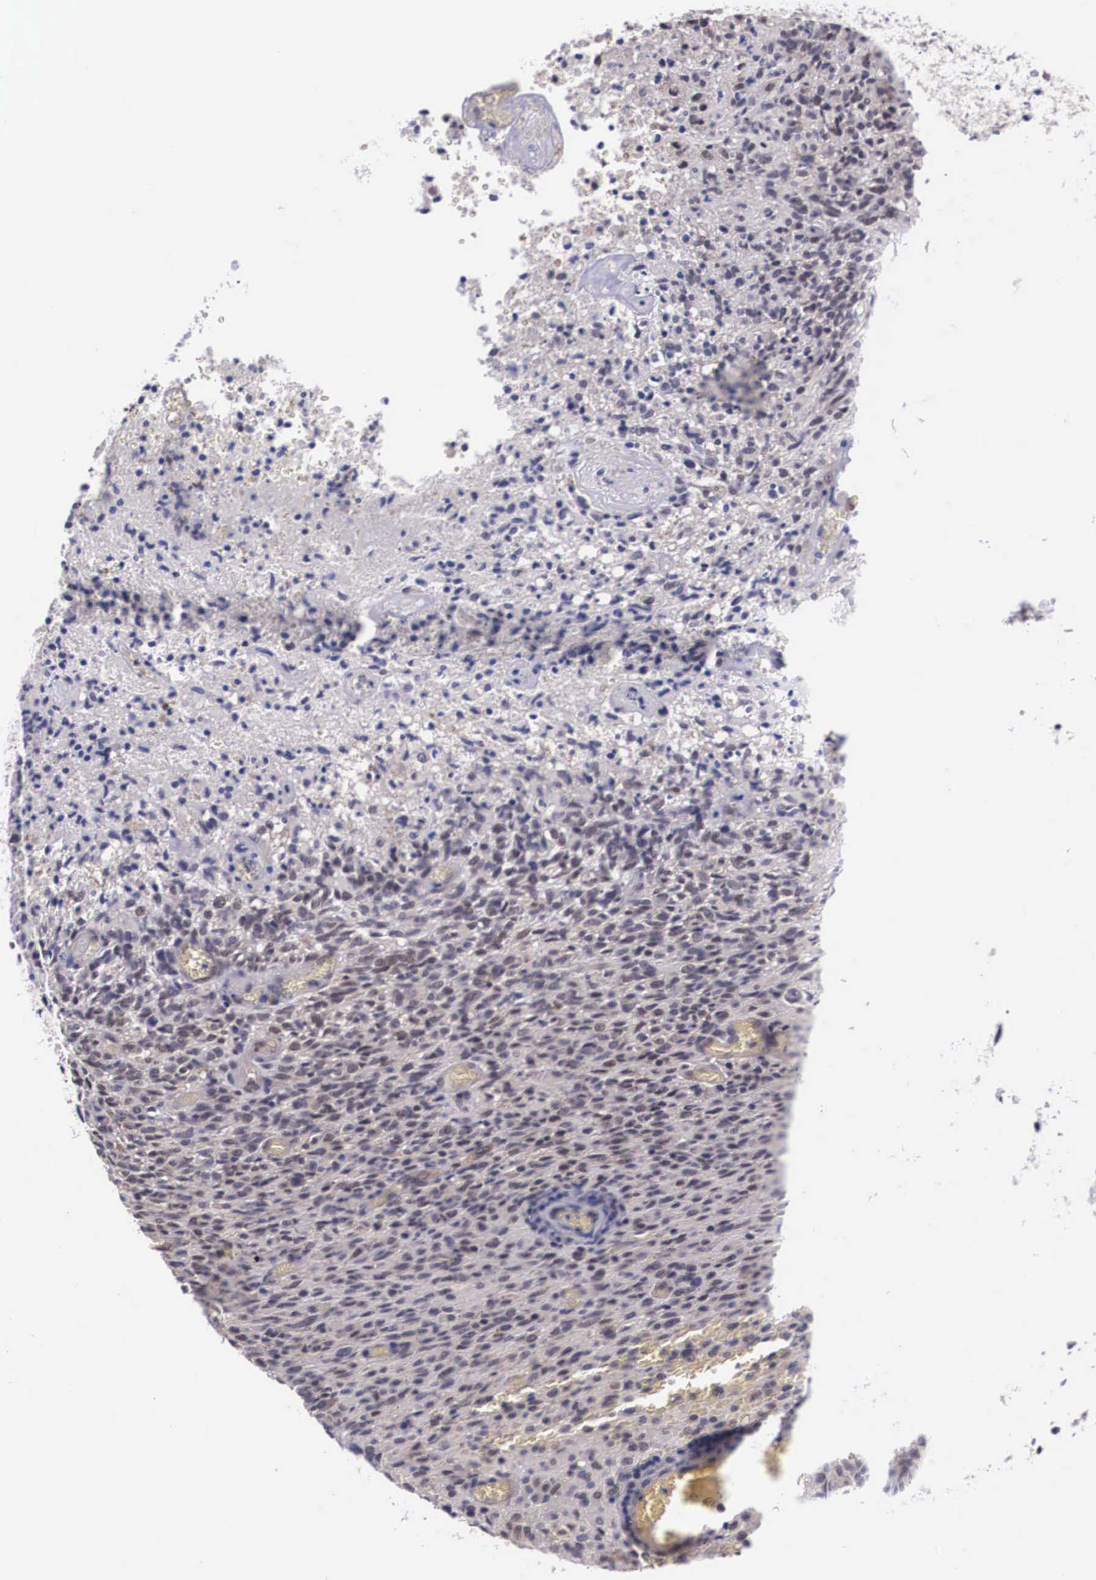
{"staining": {"intensity": "weak", "quantity": "25%-75%", "location": "cytoplasmic/membranous"}, "tissue": "glioma", "cell_type": "Tumor cells", "image_type": "cancer", "snomed": [{"axis": "morphology", "description": "Glioma, malignant, High grade"}, {"axis": "topography", "description": "Brain"}], "caption": "IHC of human high-grade glioma (malignant) demonstrates low levels of weak cytoplasmic/membranous positivity in about 25%-75% of tumor cells. The protein of interest is stained brown, and the nuclei are stained in blue (DAB (3,3'-diaminobenzidine) IHC with brightfield microscopy, high magnification).", "gene": "OTX2", "patient": {"sex": "male", "age": 56}}